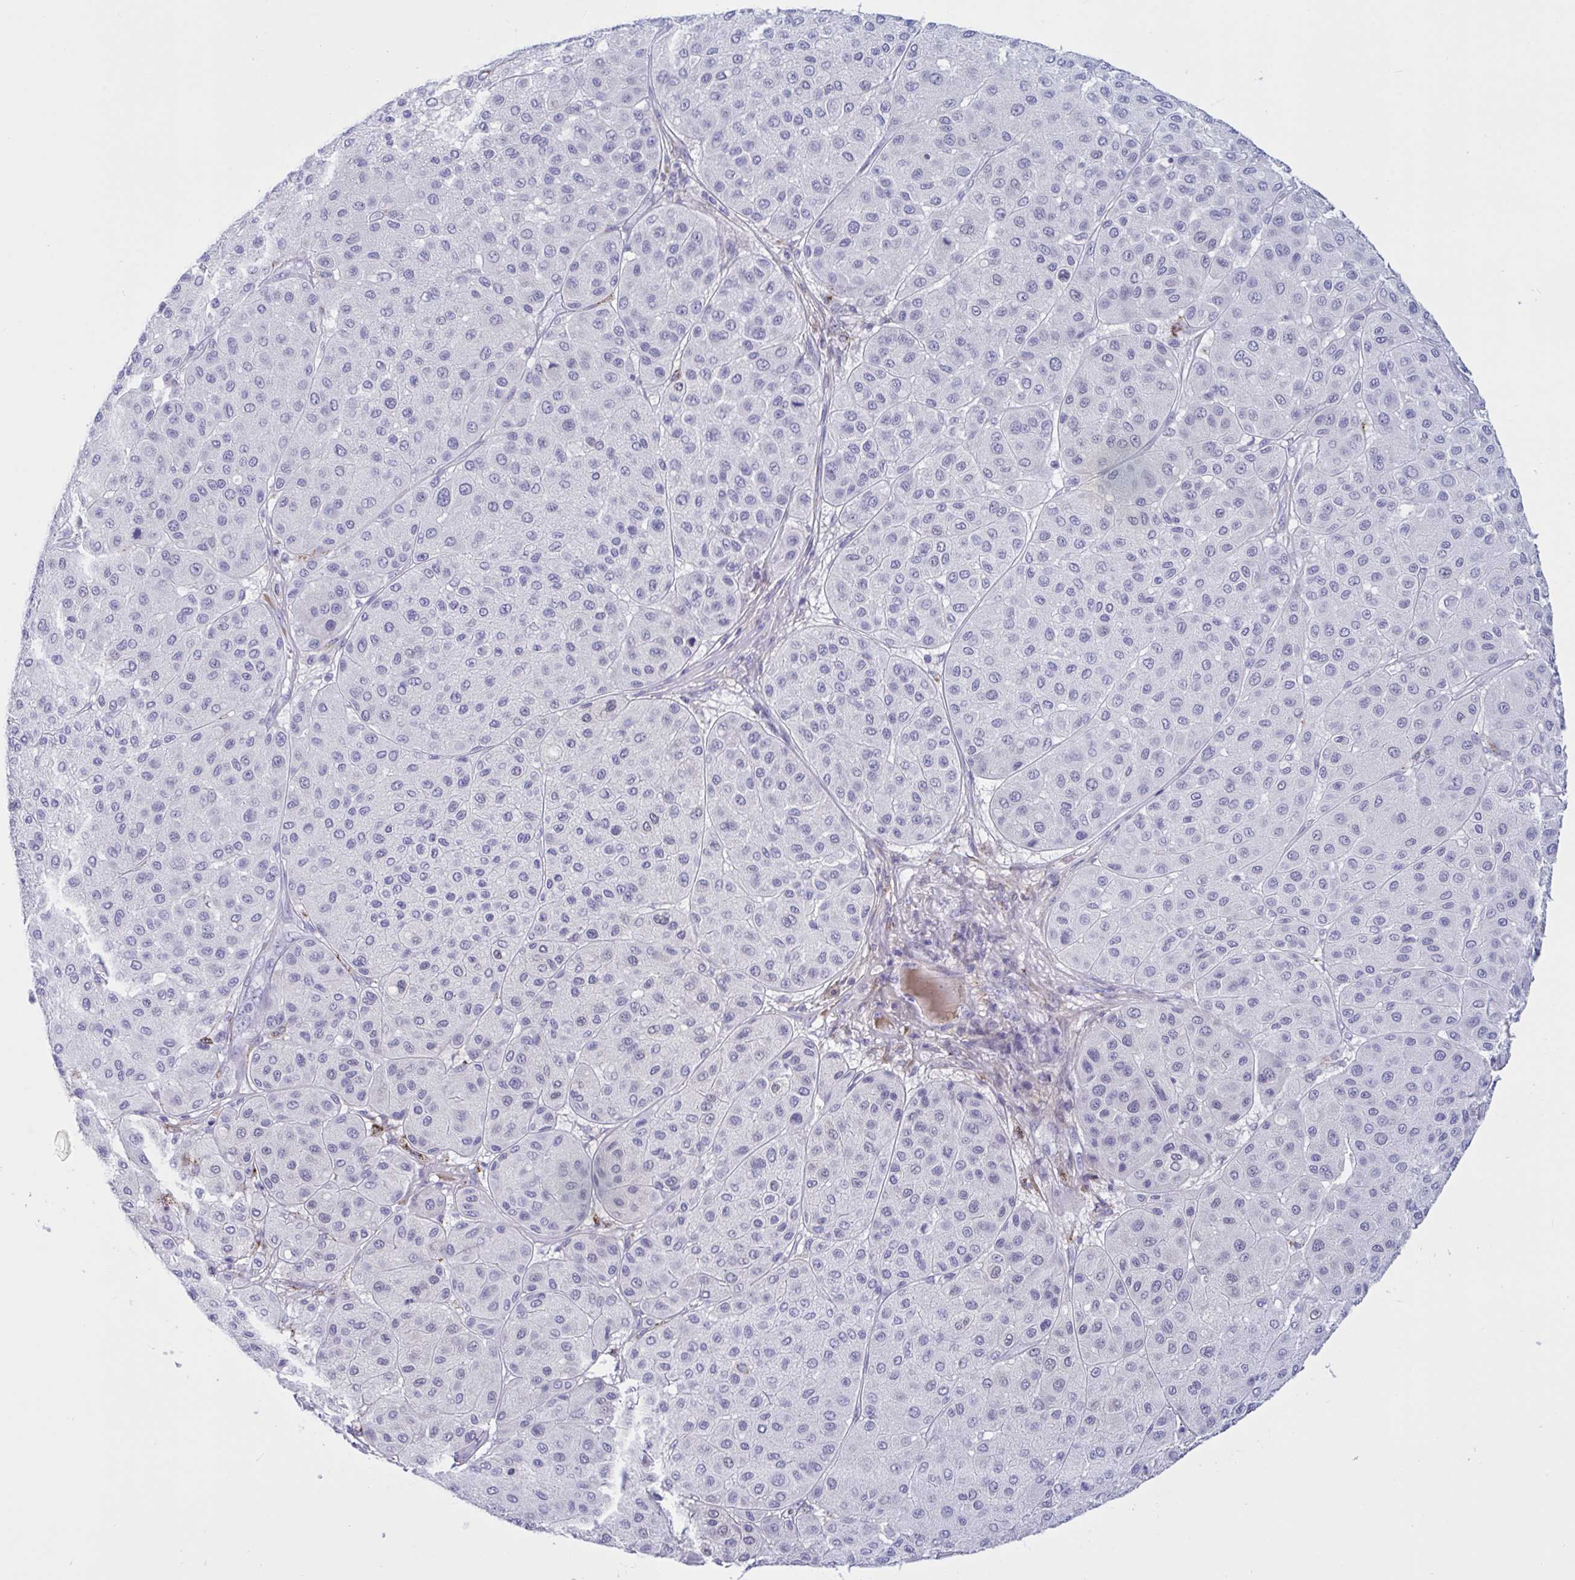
{"staining": {"intensity": "negative", "quantity": "none", "location": "none"}, "tissue": "melanoma", "cell_type": "Tumor cells", "image_type": "cancer", "snomed": [{"axis": "morphology", "description": "Malignant melanoma, Metastatic site"}, {"axis": "topography", "description": "Smooth muscle"}], "caption": "Malignant melanoma (metastatic site) was stained to show a protein in brown. There is no significant positivity in tumor cells.", "gene": "OXLD1", "patient": {"sex": "male", "age": 41}}